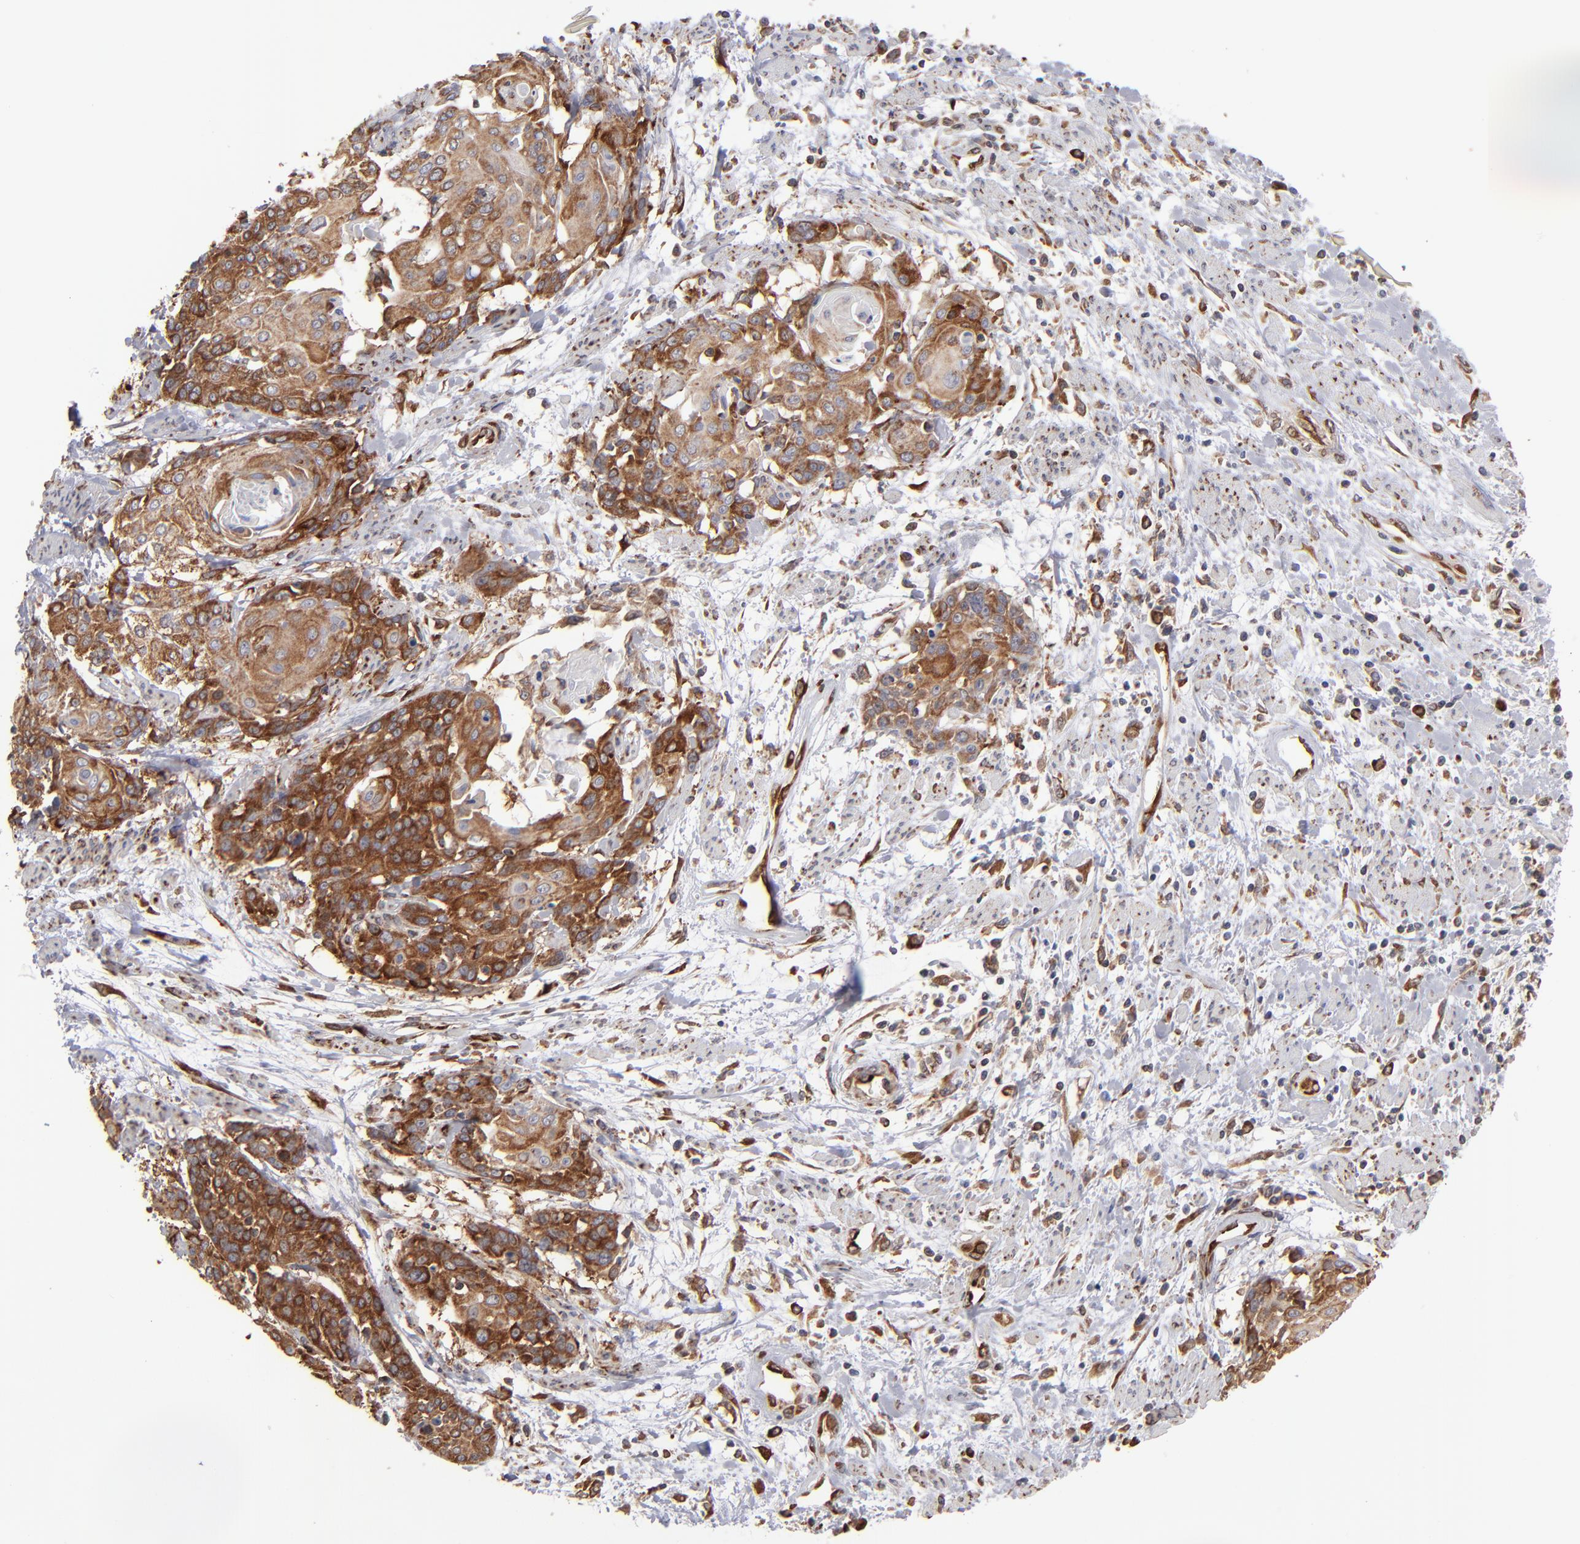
{"staining": {"intensity": "moderate", "quantity": ">75%", "location": "cytoplasmic/membranous"}, "tissue": "cervical cancer", "cell_type": "Tumor cells", "image_type": "cancer", "snomed": [{"axis": "morphology", "description": "Squamous cell carcinoma, NOS"}, {"axis": "topography", "description": "Cervix"}], "caption": "Squamous cell carcinoma (cervical) was stained to show a protein in brown. There is medium levels of moderate cytoplasmic/membranous expression in approximately >75% of tumor cells.", "gene": "KTN1", "patient": {"sex": "female", "age": 57}}